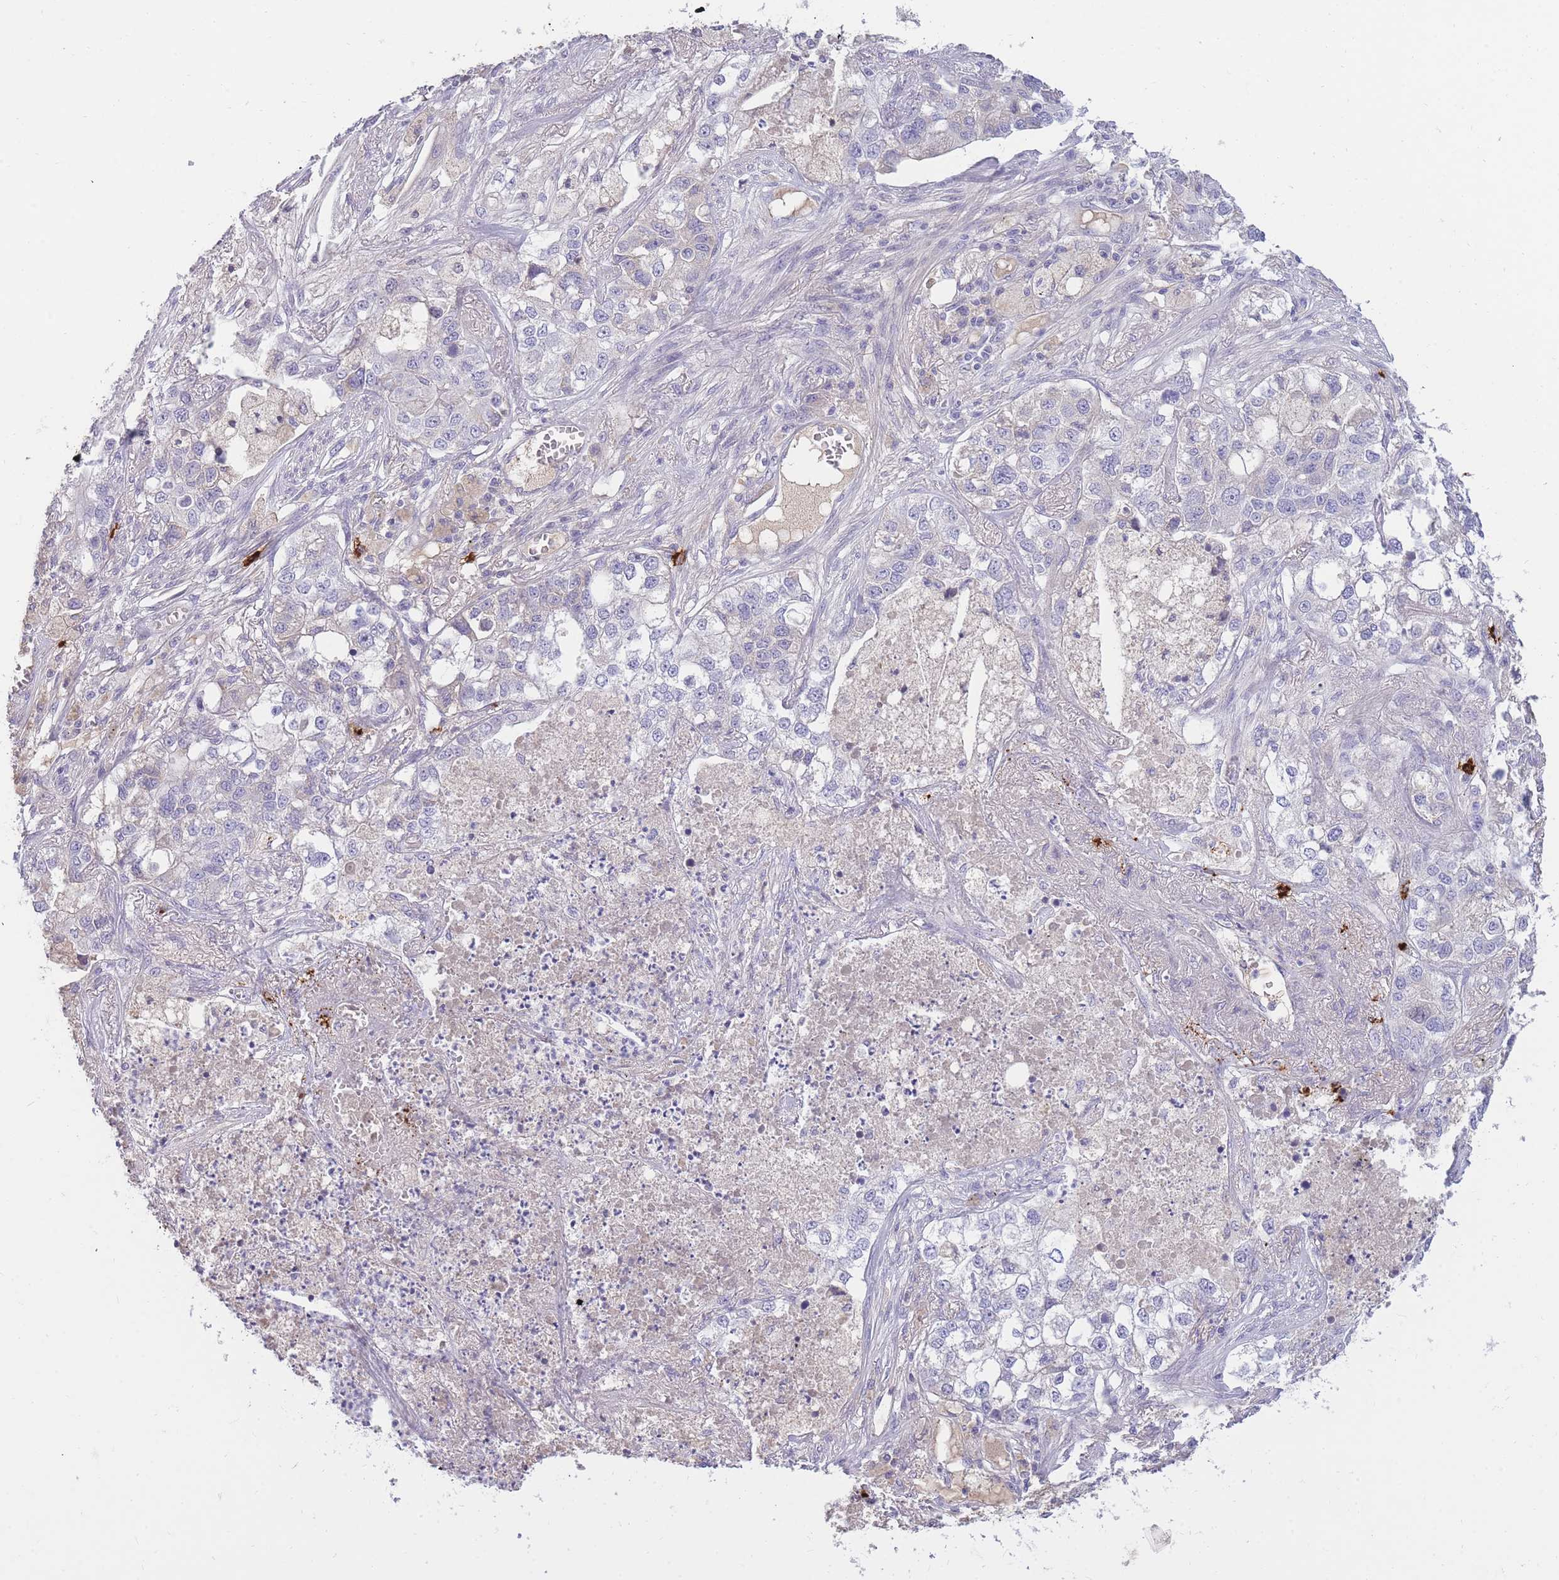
{"staining": {"intensity": "negative", "quantity": "none", "location": "none"}, "tissue": "lung cancer", "cell_type": "Tumor cells", "image_type": "cancer", "snomed": [{"axis": "morphology", "description": "Adenocarcinoma, NOS"}, {"axis": "topography", "description": "Lung"}], "caption": "A photomicrograph of human lung adenocarcinoma is negative for staining in tumor cells. (Brightfield microscopy of DAB IHC at high magnification).", "gene": "TPSD1", "patient": {"sex": "male", "age": 49}}